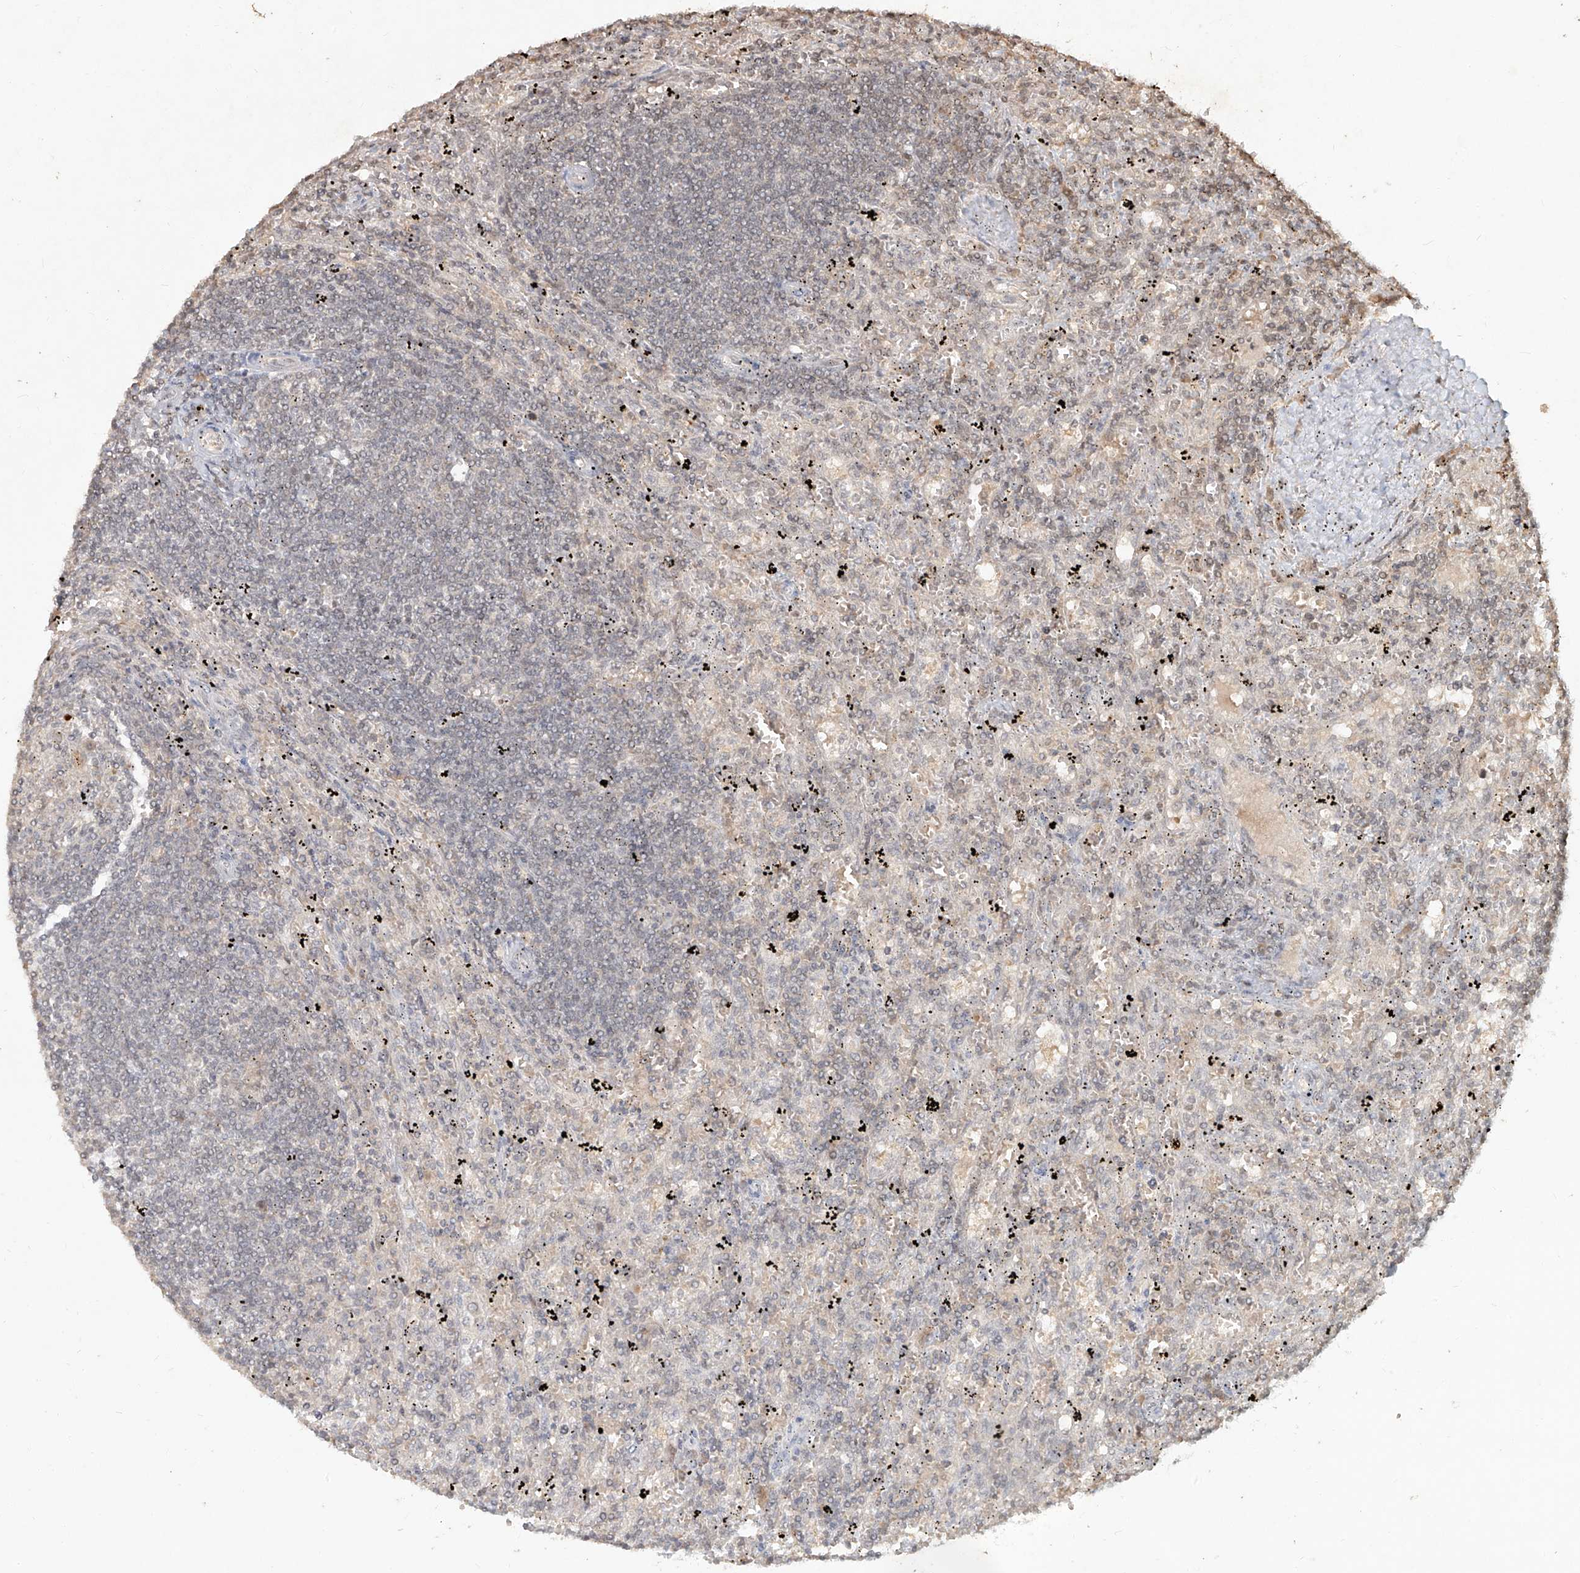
{"staining": {"intensity": "negative", "quantity": "none", "location": "none"}, "tissue": "lymphoma", "cell_type": "Tumor cells", "image_type": "cancer", "snomed": [{"axis": "morphology", "description": "Malignant lymphoma, non-Hodgkin's type, Low grade"}, {"axis": "topography", "description": "Spleen"}], "caption": "Immunohistochemistry image of human lymphoma stained for a protein (brown), which displays no expression in tumor cells. (DAB IHC visualized using brightfield microscopy, high magnification).", "gene": "UBE2K", "patient": {"sex": "male", "age": 76}}